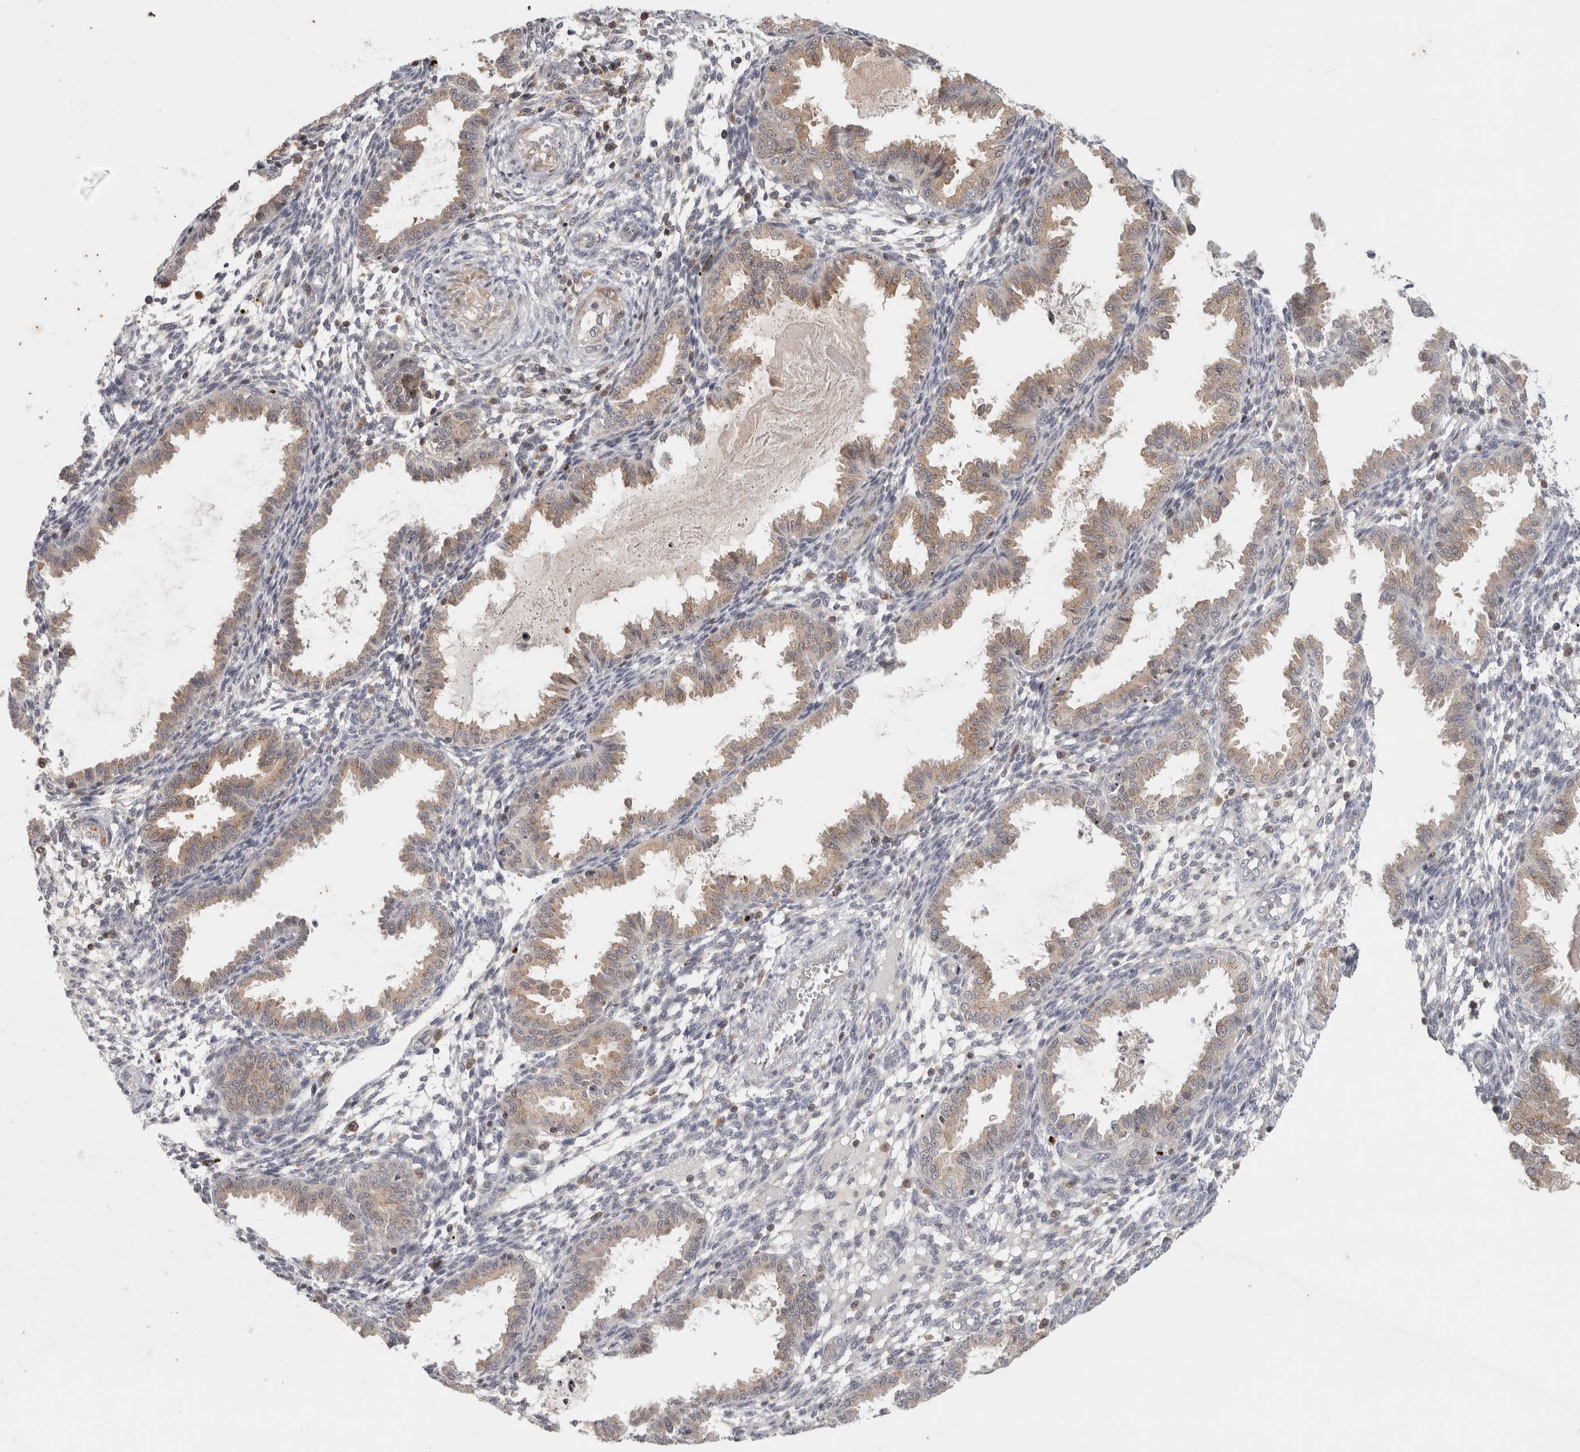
{"staining": {"intensity": "negative", "quantity": "none", "location": "none"}, "tissue": "endometrium", "cell_type": "Cells in endometrial stroma", "image_type": "normal", "snomed": [{"axis": "morphology", "description": "Normal tissue, NOS"}, {"axis": "topography", "description": "Endometrium"}], "caption": "IHC histopathology image of benign endometrium: endometrium stained with DAB demonstrates no significant protein staining in cells in endometrial stroma.", "gene": "ACAT2", "patient": {"sex": "female", "age": 33}}